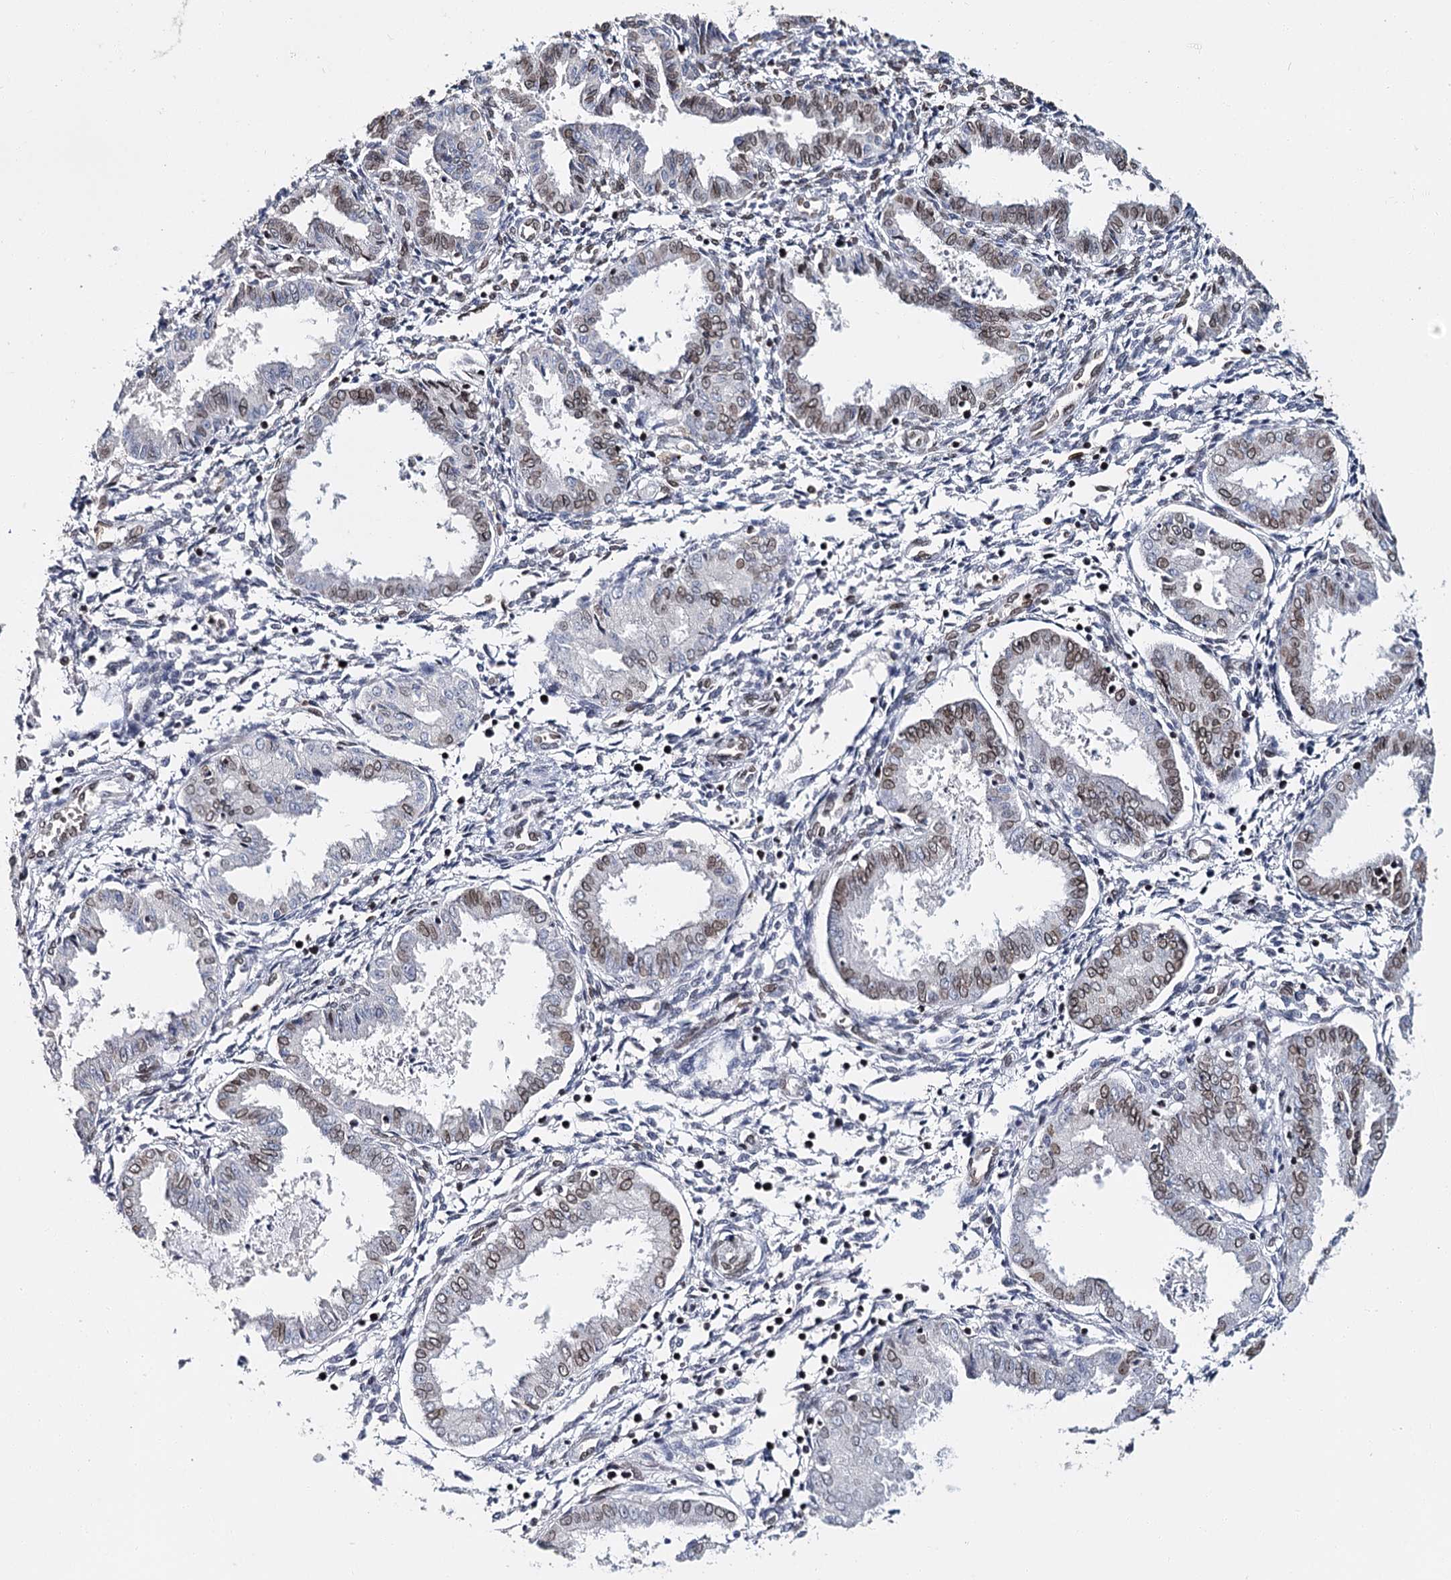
{"staining": {"intensity": "moderate", "quantity": "<25%", "location": "nuclear"}, "tissue": "endometrium", "cell_type": "Cells in endometrial stroma", "image_type": "normal", "snomed": [{"axis": "morphology", "description": "Normal tissue, NOS"}, {"axis": "topography", "description": "Endometrium"}], "caption": "Moderate nuclear staining is appreciated in about <25% of cells in endometrial stroma in normal endometrium. Immunohistochemistry stains the protein of interest in brown and the nuclei are stained blue.", "gene": "KIAA0930", "patient": {"sex": "female", "age": 33}}